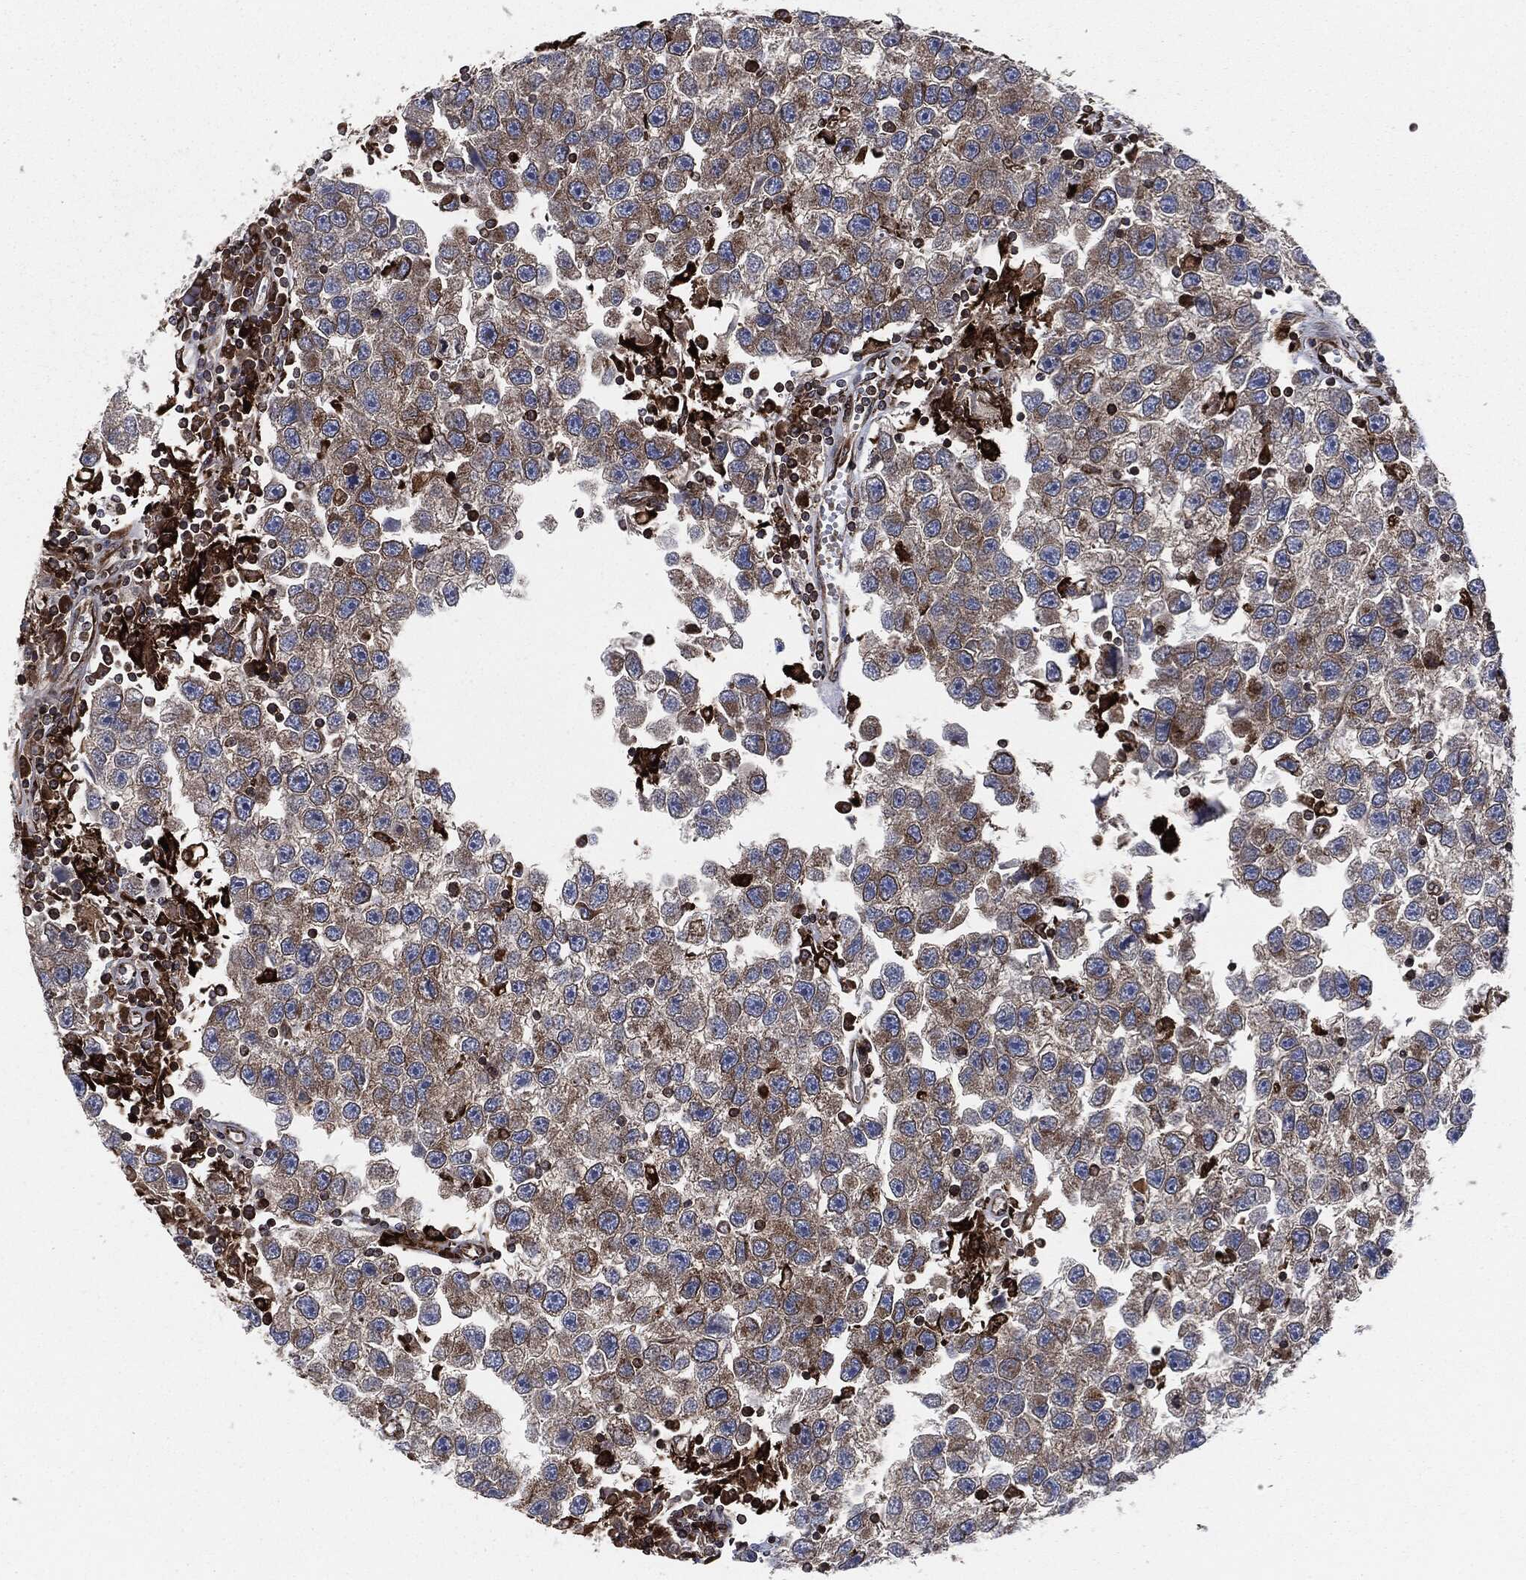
{"staining": {"intensity": "moderate", "quantity": "25%-75%", "location": "cytoplasmic/membranous"}, "tissue": "testis cancer", "cell_type": "Tumor cells", "image_type": "cancer", "snomed": [{"axis": "morphology", "description": "Seminoma, NOS"}, {"axis": "topography", "description": "Testis"}], "caption": "Seminoma (testis) tissue demonstrates moderate cytoplasmic/membranous staining in approximately 25%-75% of tumor cells Nuclei are stained in blue.", "gene": "CALR", "patient": {"sex": "male", "age": 26}}